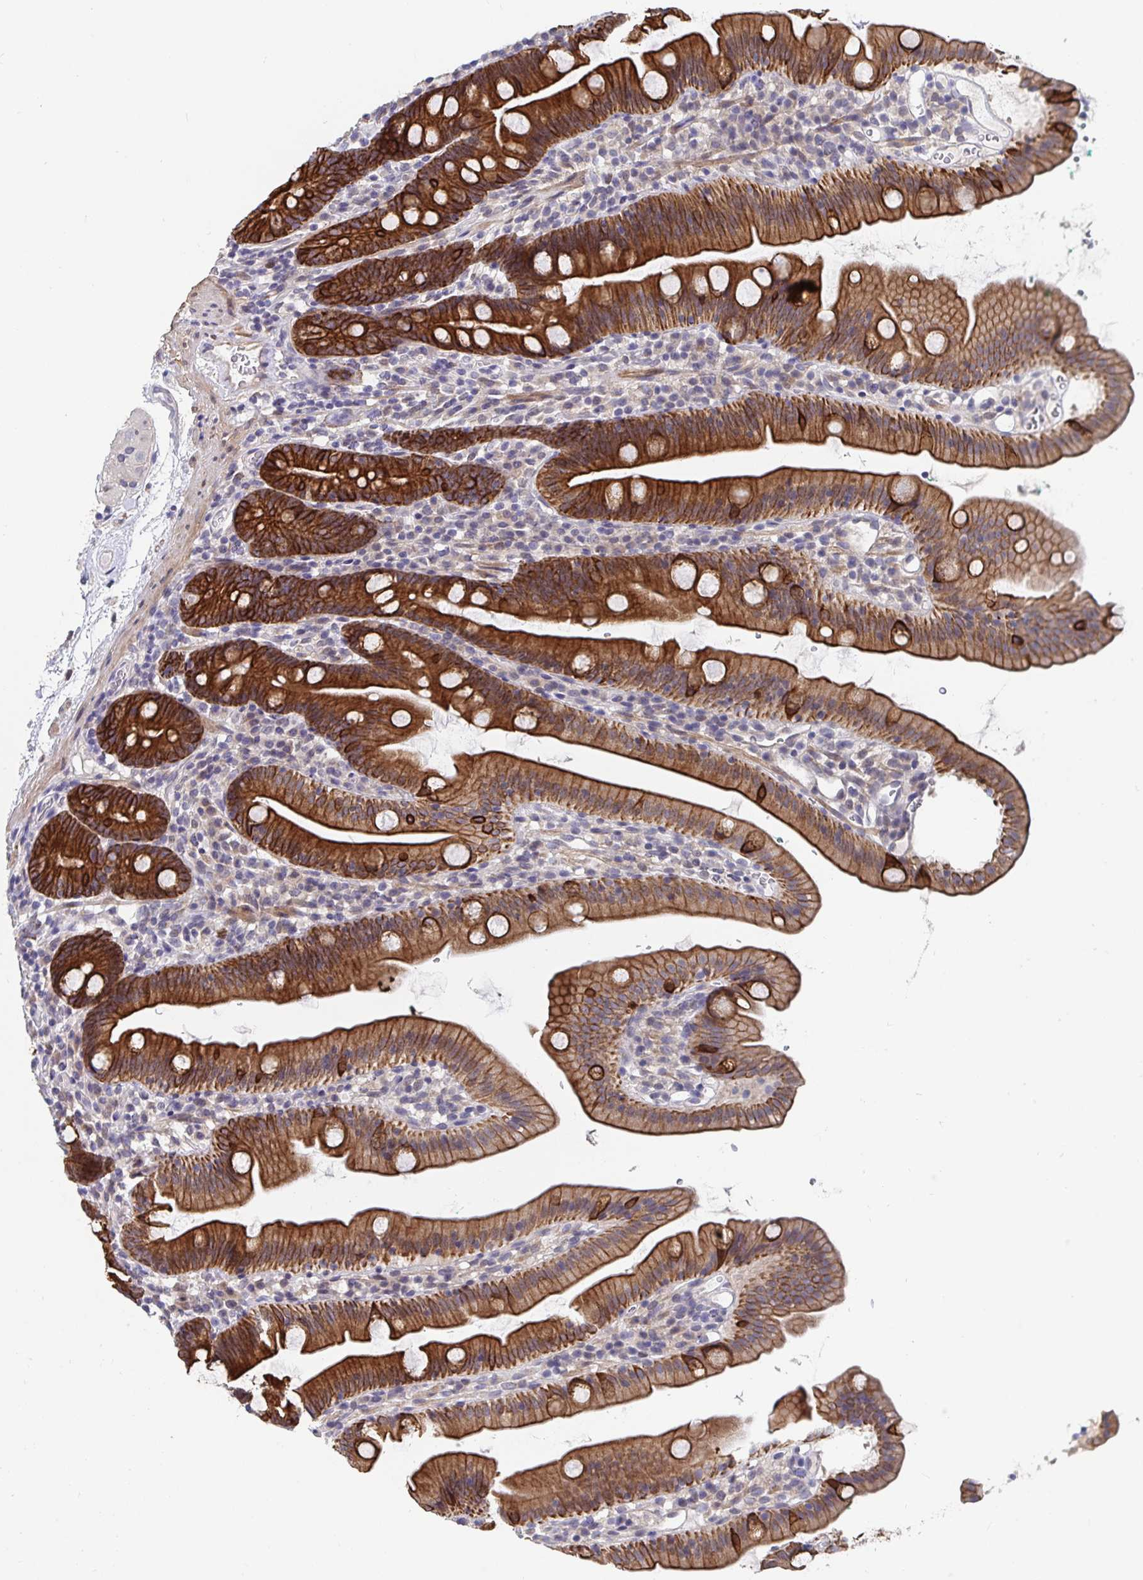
{"staining": {"intensity": "strong", "quantity": ">75%", "location": "cytoplasmic/membranous"}, "tissue": "duodenum", "cell_type": "Glandular cells", "image_type": "normal", "snomed": [{"axis": "morphology", "description": "Normal tissue, NOS"}, {"axis": "topography", "description": "Duodenum"}], "caption": "A brown stain shows strong cytoplasmic/membranous staining of a protein in glandular cells of normal duodenum. (Brightfield microscopy of DAB IHC at high magnification).", "gene": "ZIK1", "patient": {"sex": "female", "age": 67}}